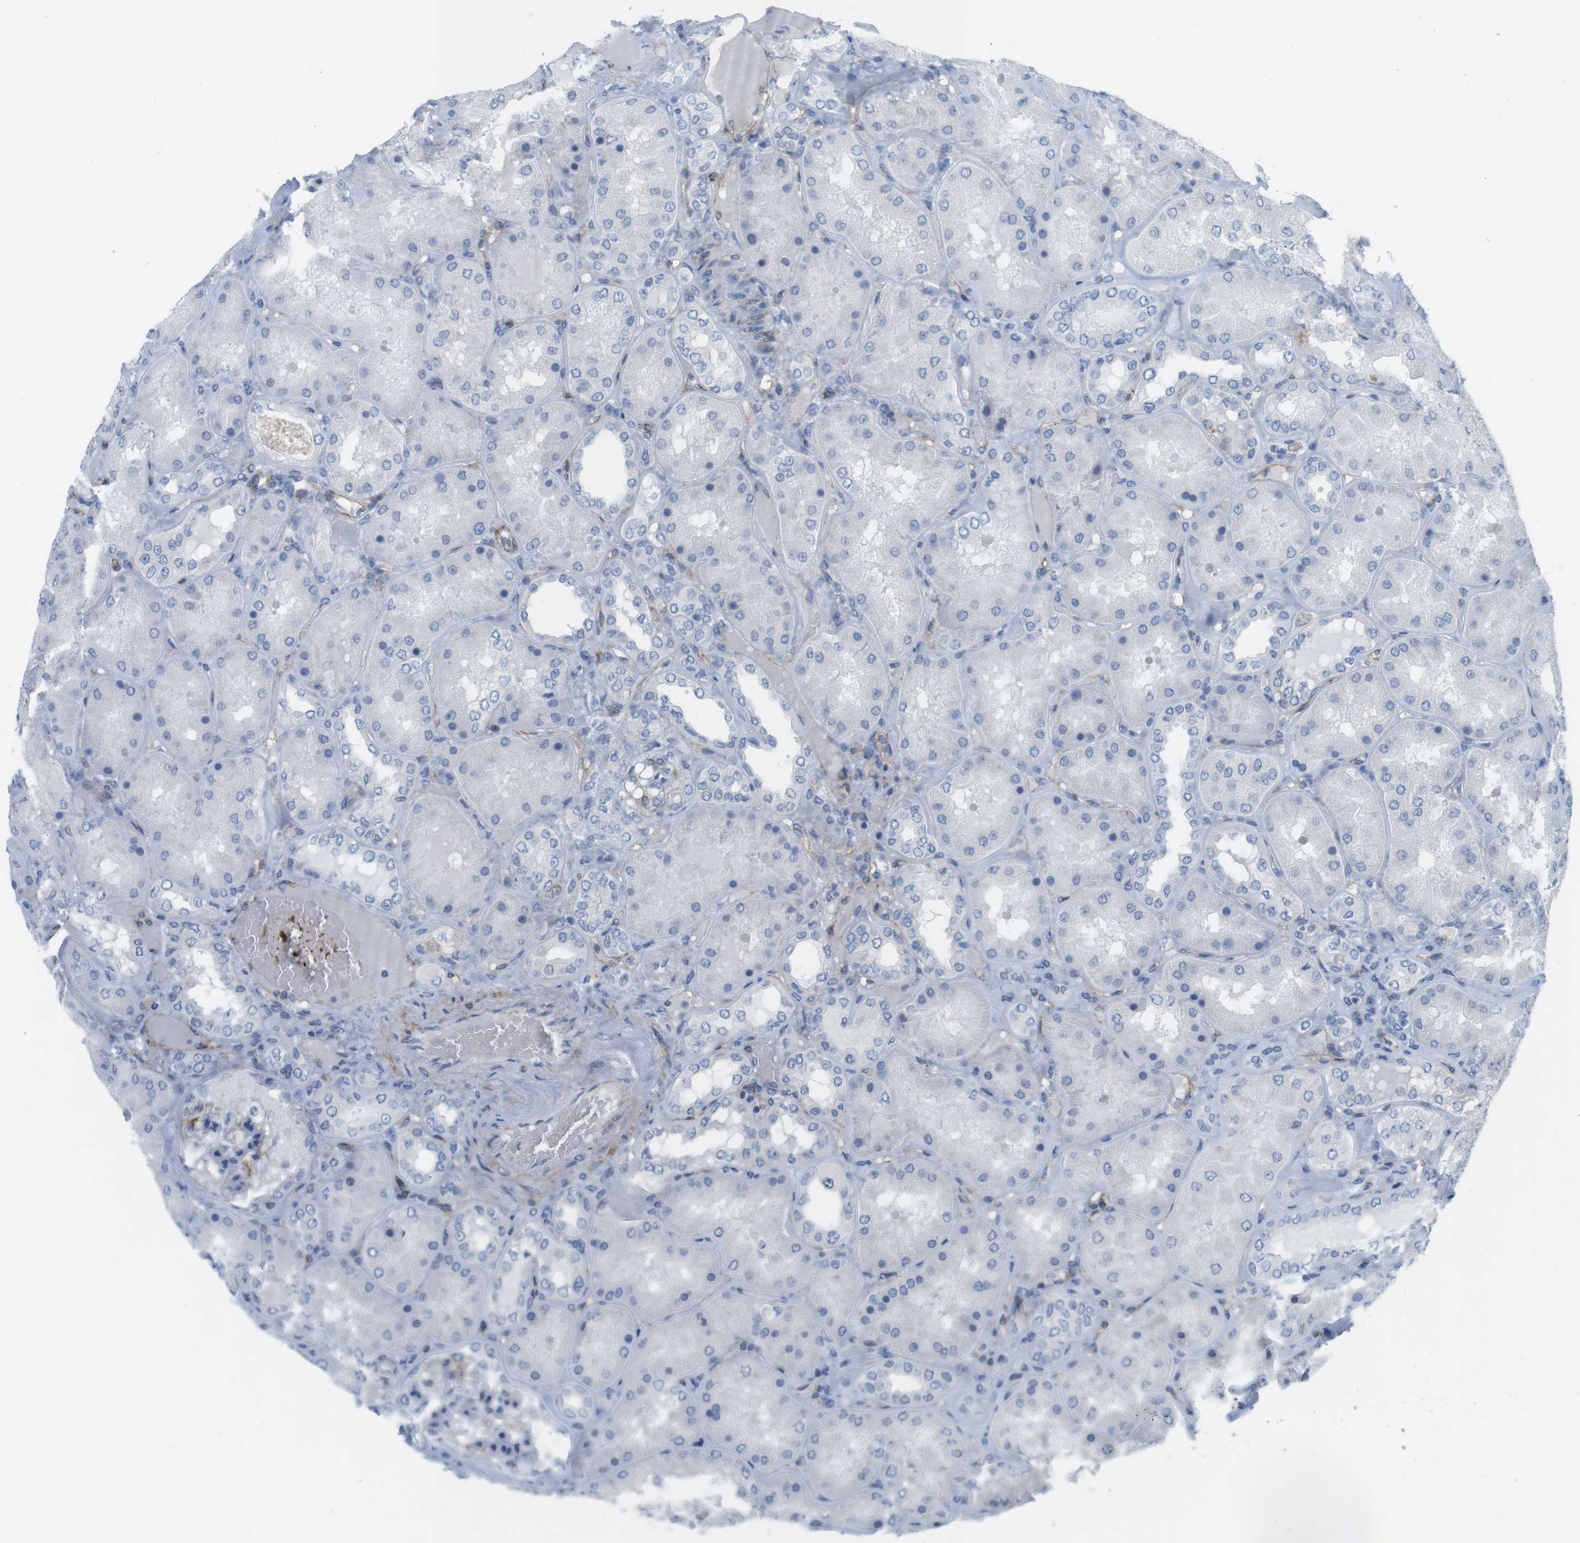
{"staining": {"intensity": "strong", "quantity": "25%-75%", "location": "cytoplasmic/membranous"}, "tissue": "kidney", "cell_type": "Cells in glomeruli", "image_type": "normal", "snomed": [{"axis": "morphology", "description": "Normal tissue, NOS"}, {"axis": "topography", "description": "Kidney"}], "caption": "Brown immunohistochemical staining in normal human kidney shows strong cytoplasmic/membranous positivity in approximately 25%-75% of cells in glomeruli.", "gene": "MYH9", "patient": {"sex": "female", "age": 56}}